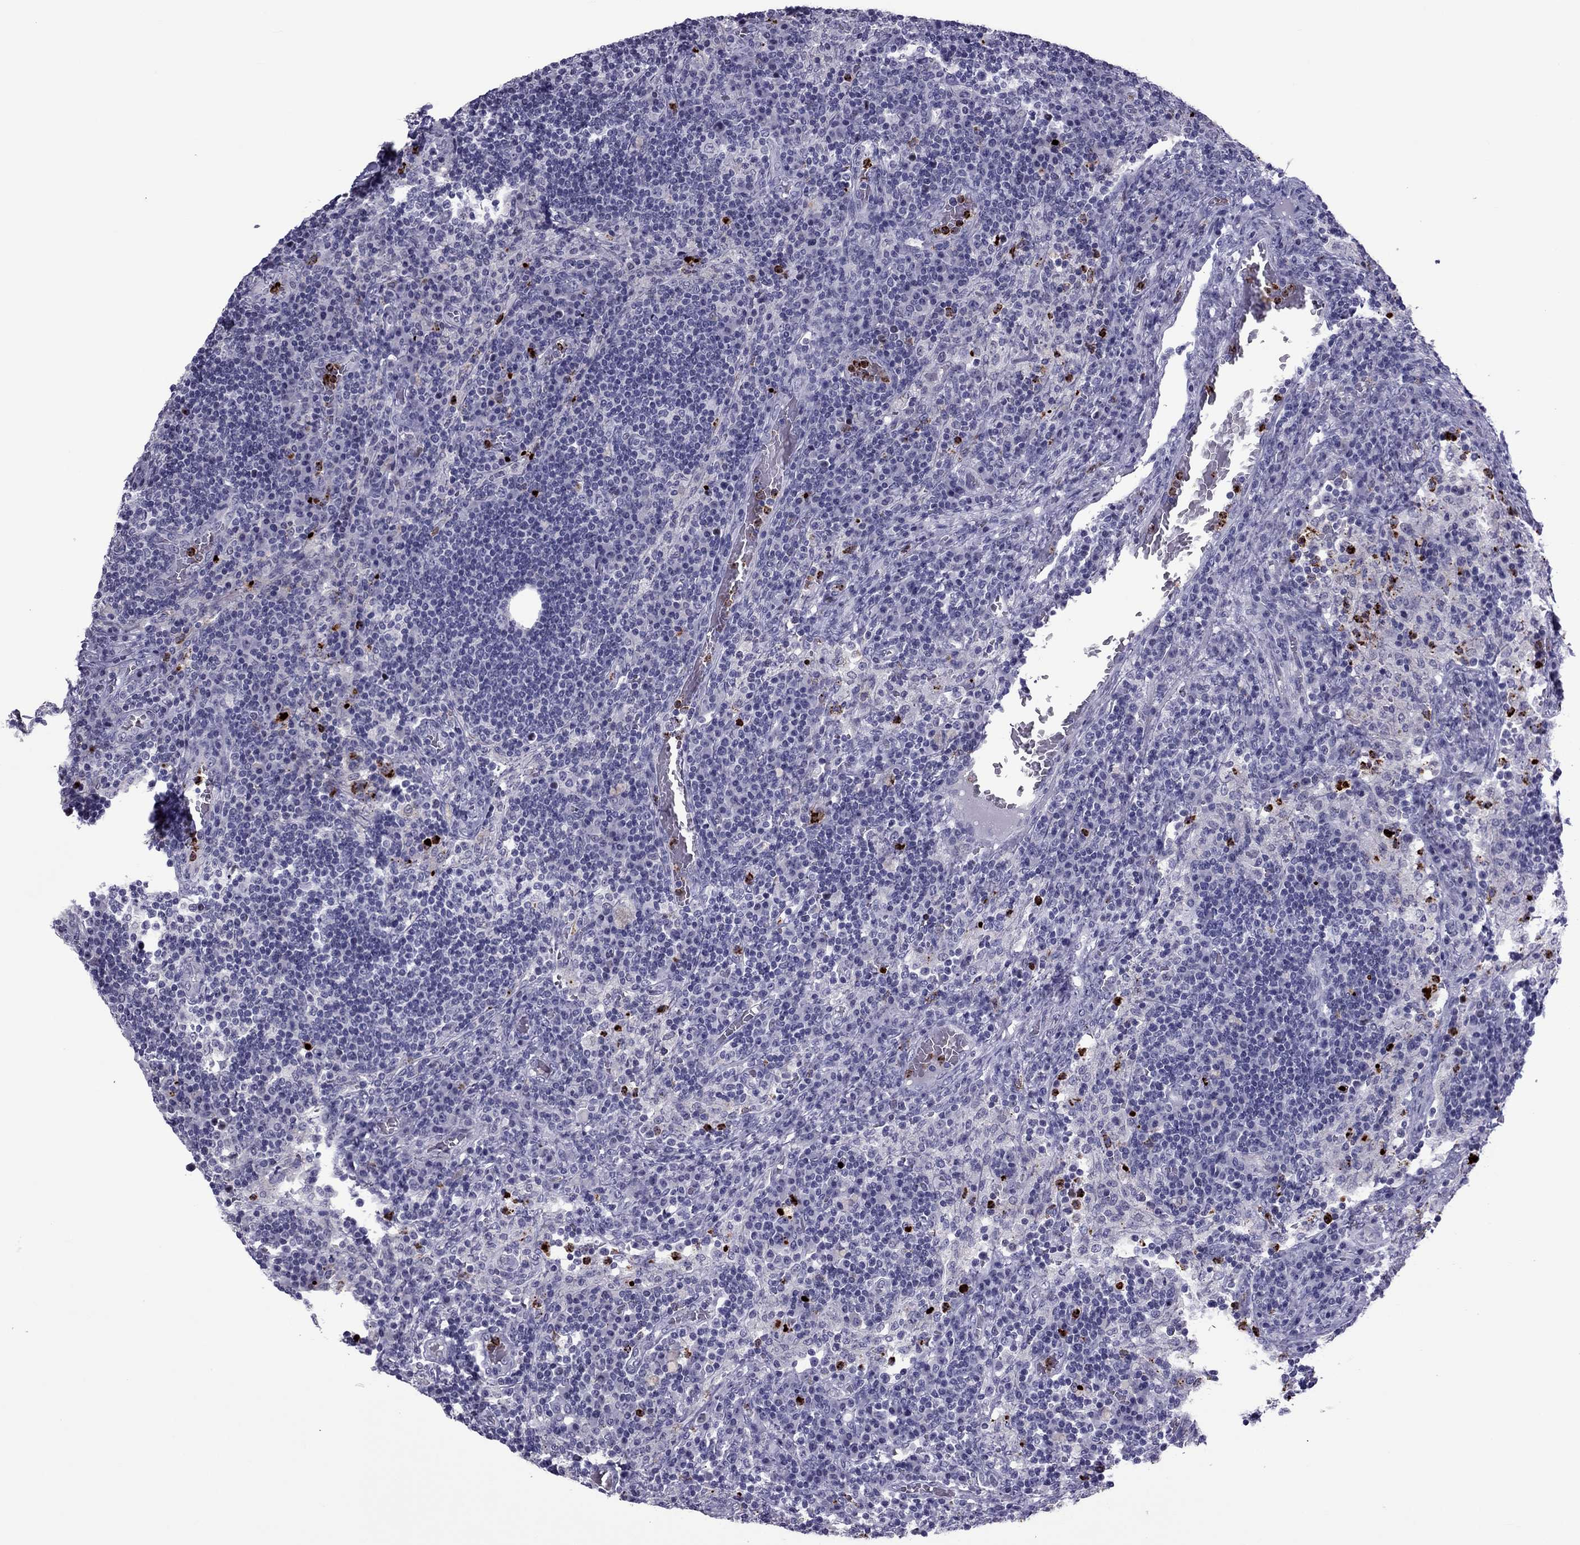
{"staining": {"intensity": "negative", "quantity": "none", "location": "none"}, "tissue": "lymph node", "cell_type": "Germinal center cells", "image_type": "normal", "snomed": [{"axis": "morphology", "description": "Normal tissue, NOS"}, {"axis": "topography", "description": "Lymph node"}], "caption": "The photomicrograph displays no staining of germinal center cells in unremarkable lymph node. Brightfield microscopy of IHC stained with DAB (brown) and hematoxylin (blue), captured at high magnification.", "gene": "CCL27", "patient": {"sex": "male", "age": 63}}